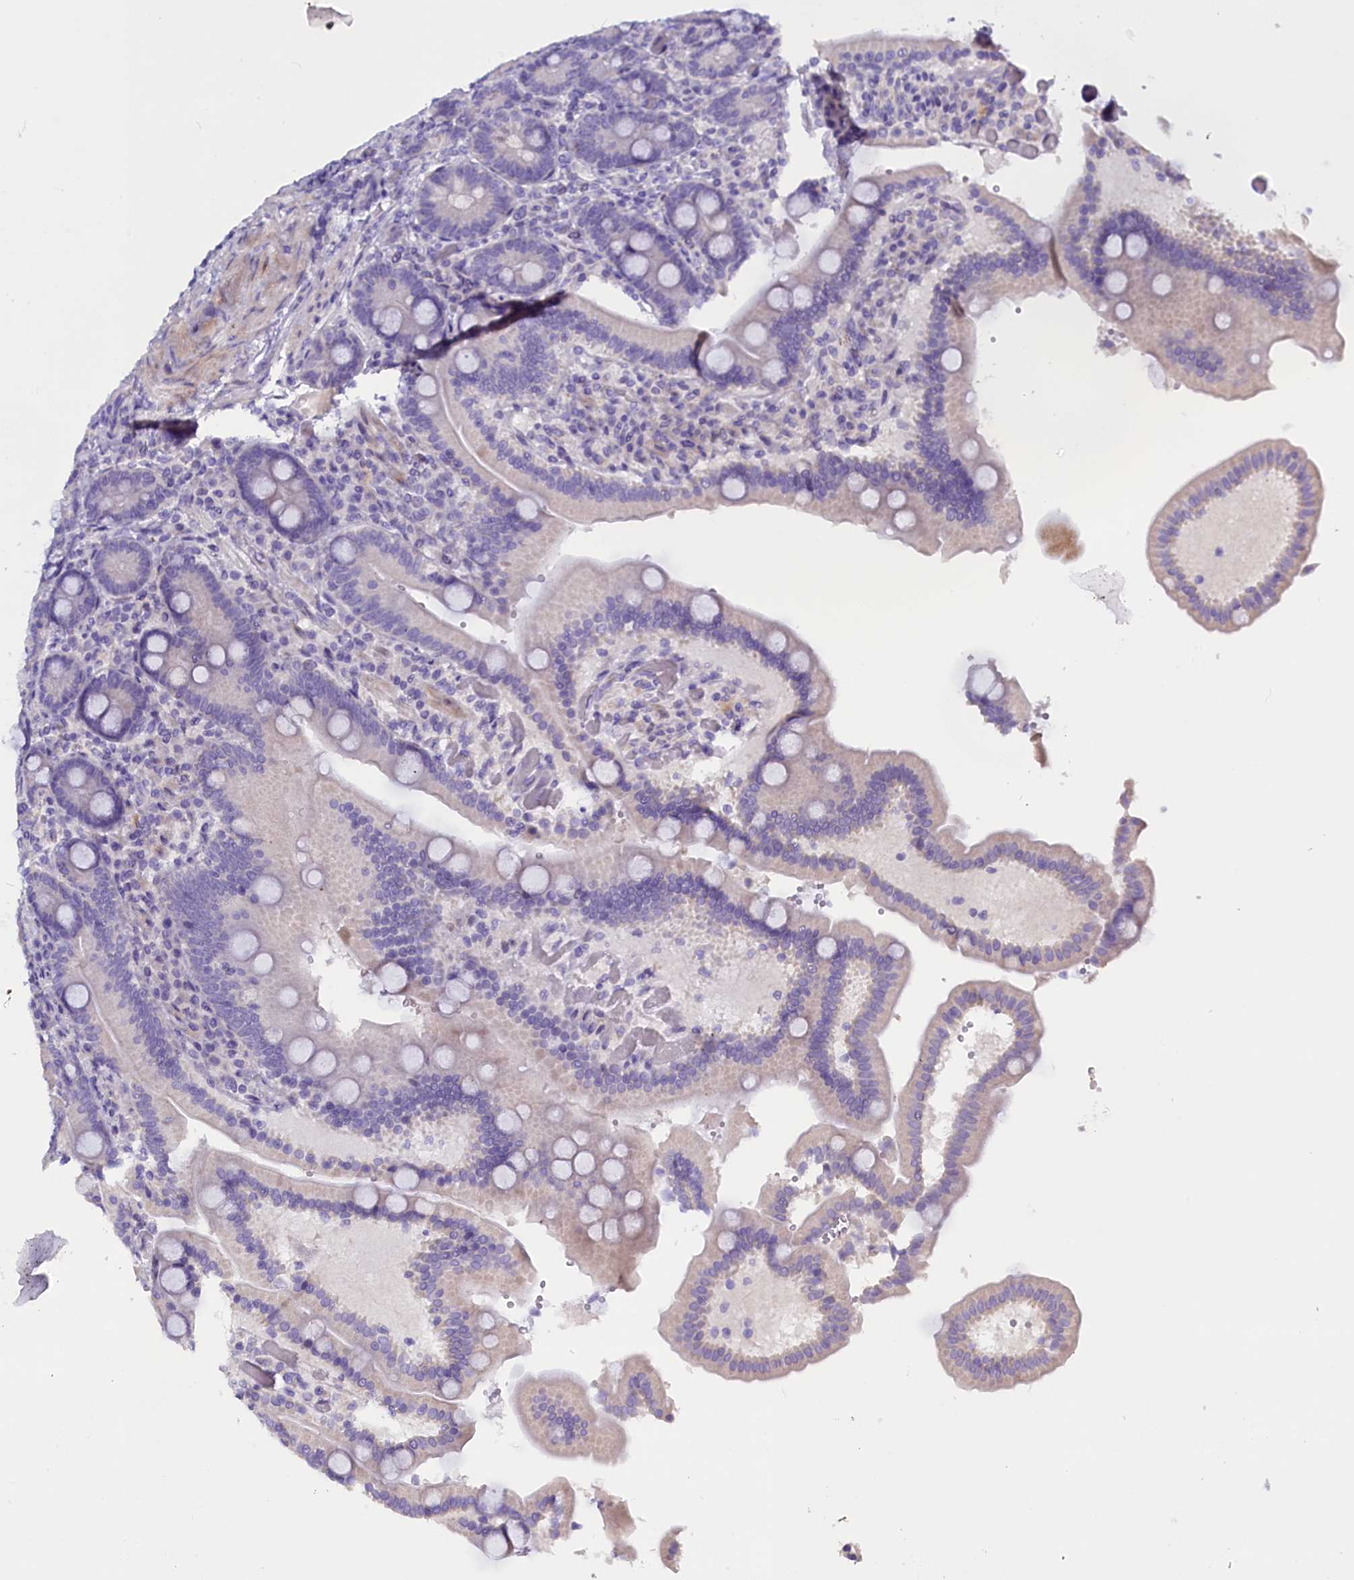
{"staining": {"intensity": "negative", "quantity": "none", "location": "none"}, "tissue": "duodenum", "cell_type": "Glandular cells", "image_type": "normal", "snomed": [{"axis": "morphology", "description": "Normal tissue, NOS"}, {"axis": "topography", "description": "Duodenum"}], "caption": "Protein analysis of normal duodenum displays no significant staining in glandular cells. (DAB immunohistochemistry (IHC) visualized using brightfield microscopy, high magnification).", "gene": "RTTN", "patient": {"sex": "female", "age": 62}}